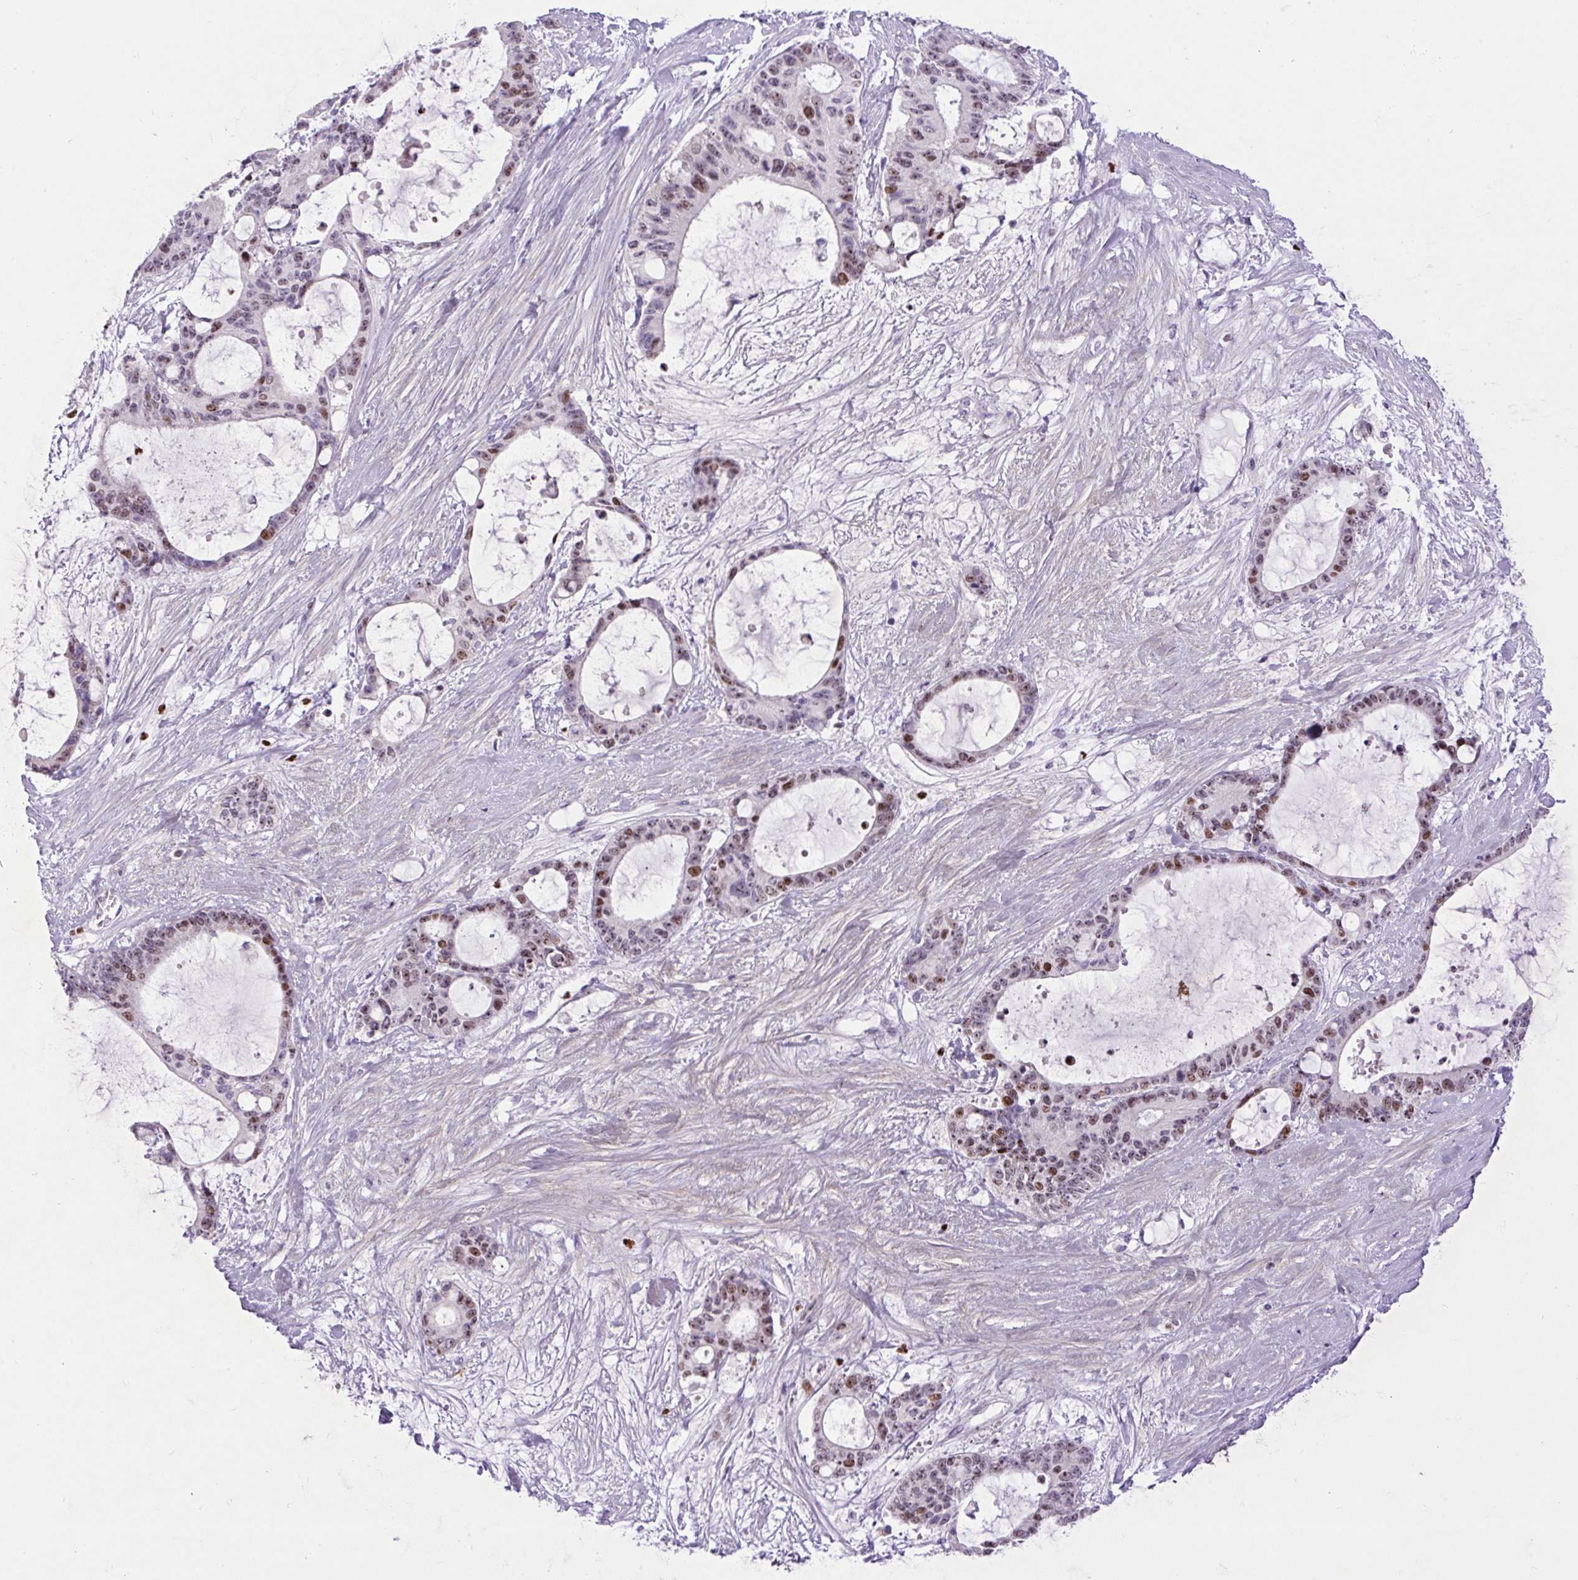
{"staining": {"intensity": "moderate", "quantity": ">75%", "location": "nuclear"}, "tissue": "liver cancer", "cell_type": "Tumor cells", "image_type": "cancer", "snomed": [{"axis": "morphology", "description": "Normal tissue, NOS"}, {"axis": "morphology", "description": "Cholangiocarcinoma"}, {"axis": "topography", "description": "Liver"}, {"axis": "topography", "description": "Peripheral nerve tissue"}], "caption": "An immunohistochemistry (IHC) histopathology image of neoplastic tissue is shown. Protein staining in brown labels moderate nuclear positivity in cholangiocarcinoma (liver) within tumor cells.", "gene": "SPC24", "patient": {"sex": "female", "age": 73}}